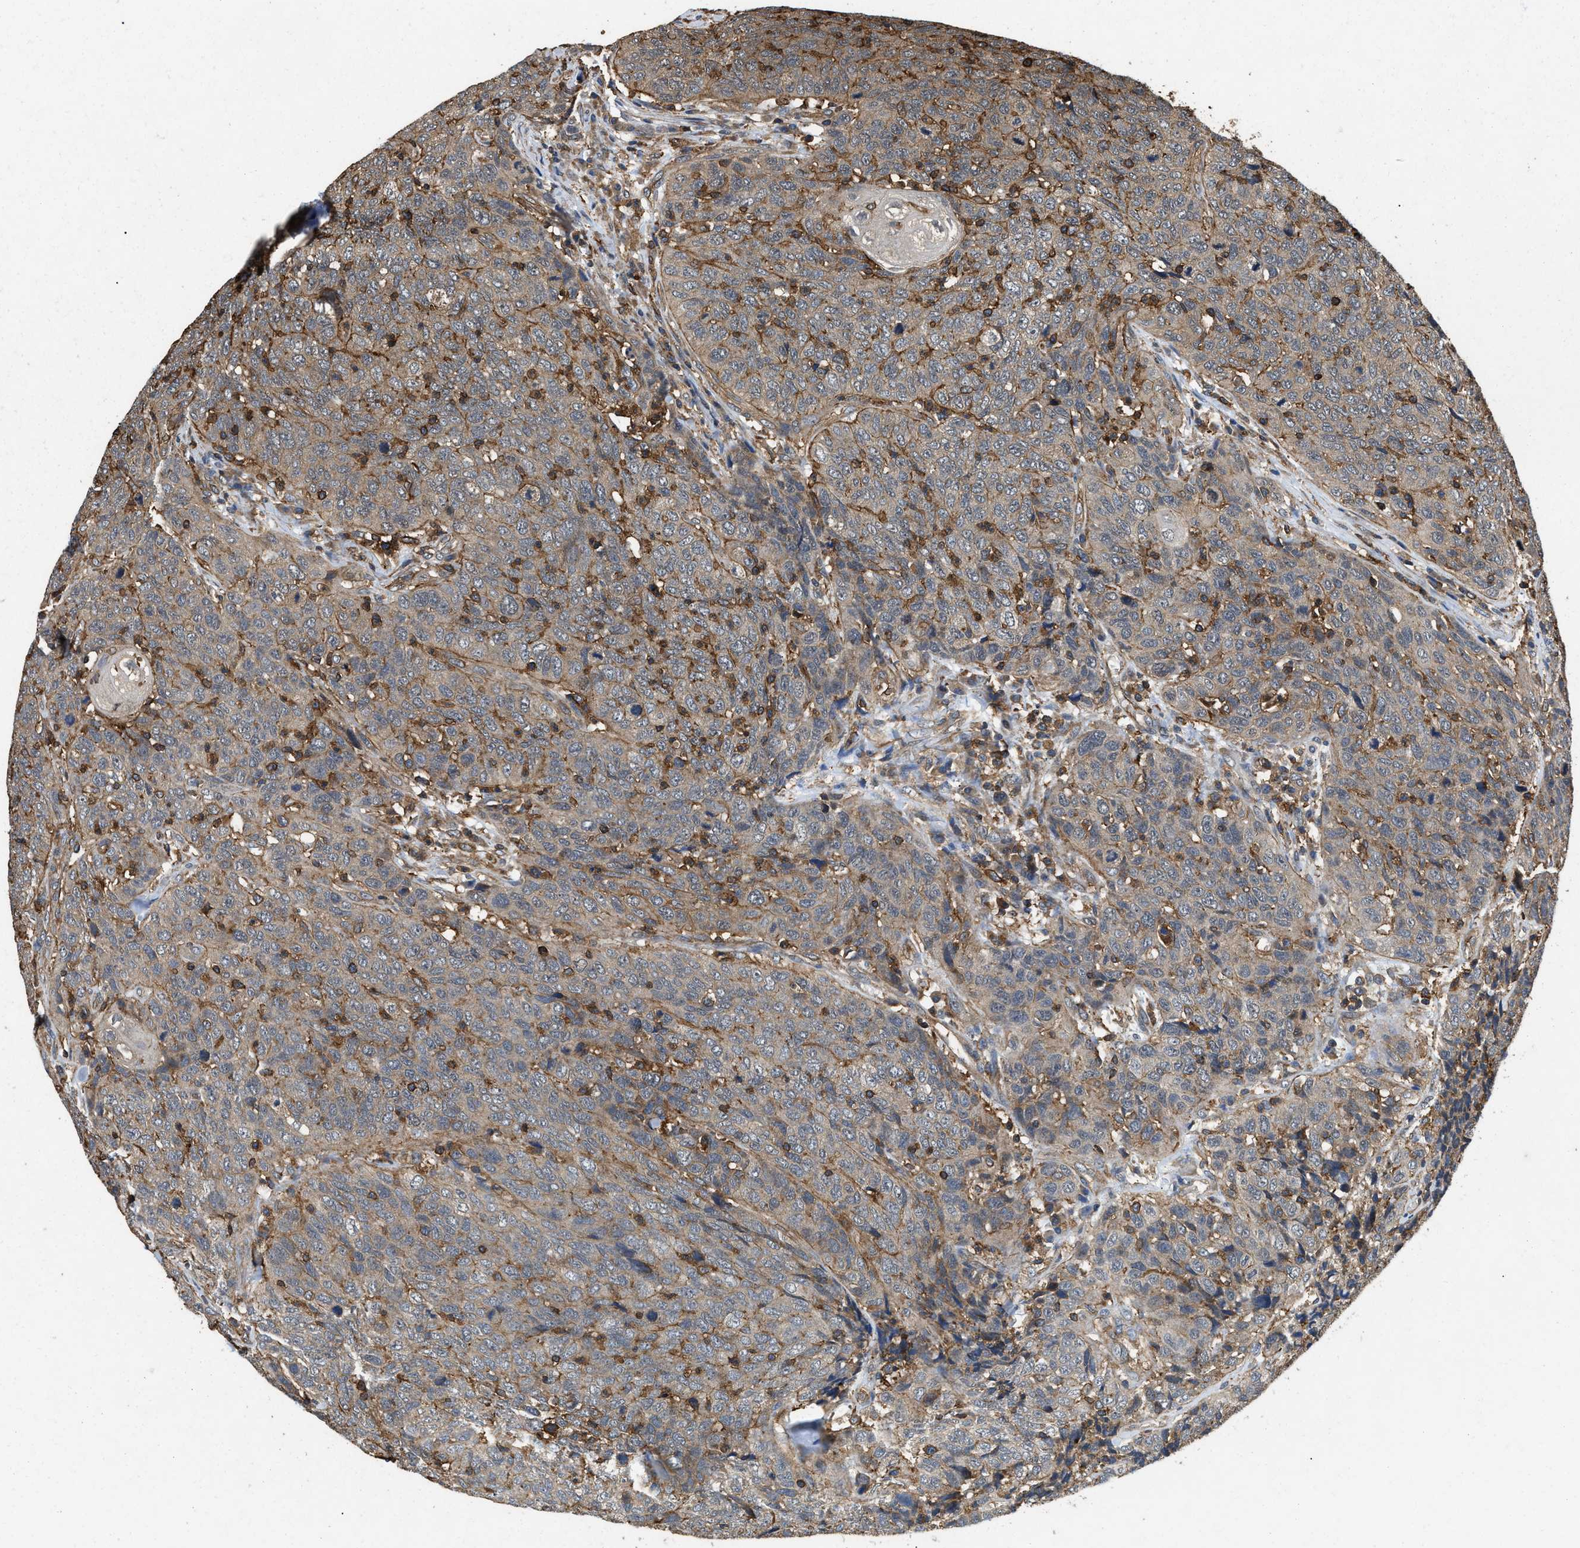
{"staining": {"intensity": "weak", "quantity": ">75%", "location": "cytoplasmic/membranous"}, "tissue": "head and neck cancer", "cell_type": "Tumor cells", "image_type": "cancer", "snomed": [{"axis": "morphology", "description": "Squamous cell carcinoma, NOS"}, {"axis": "topography", "description": "Head-Neck"}], "caption": "Human squamous cell carcinoma (head and neck) stained with a protein marker displays weak staining in tumor cells.", "gene": "LINGO2", "patient": {"sex": "male", "age": 66}}